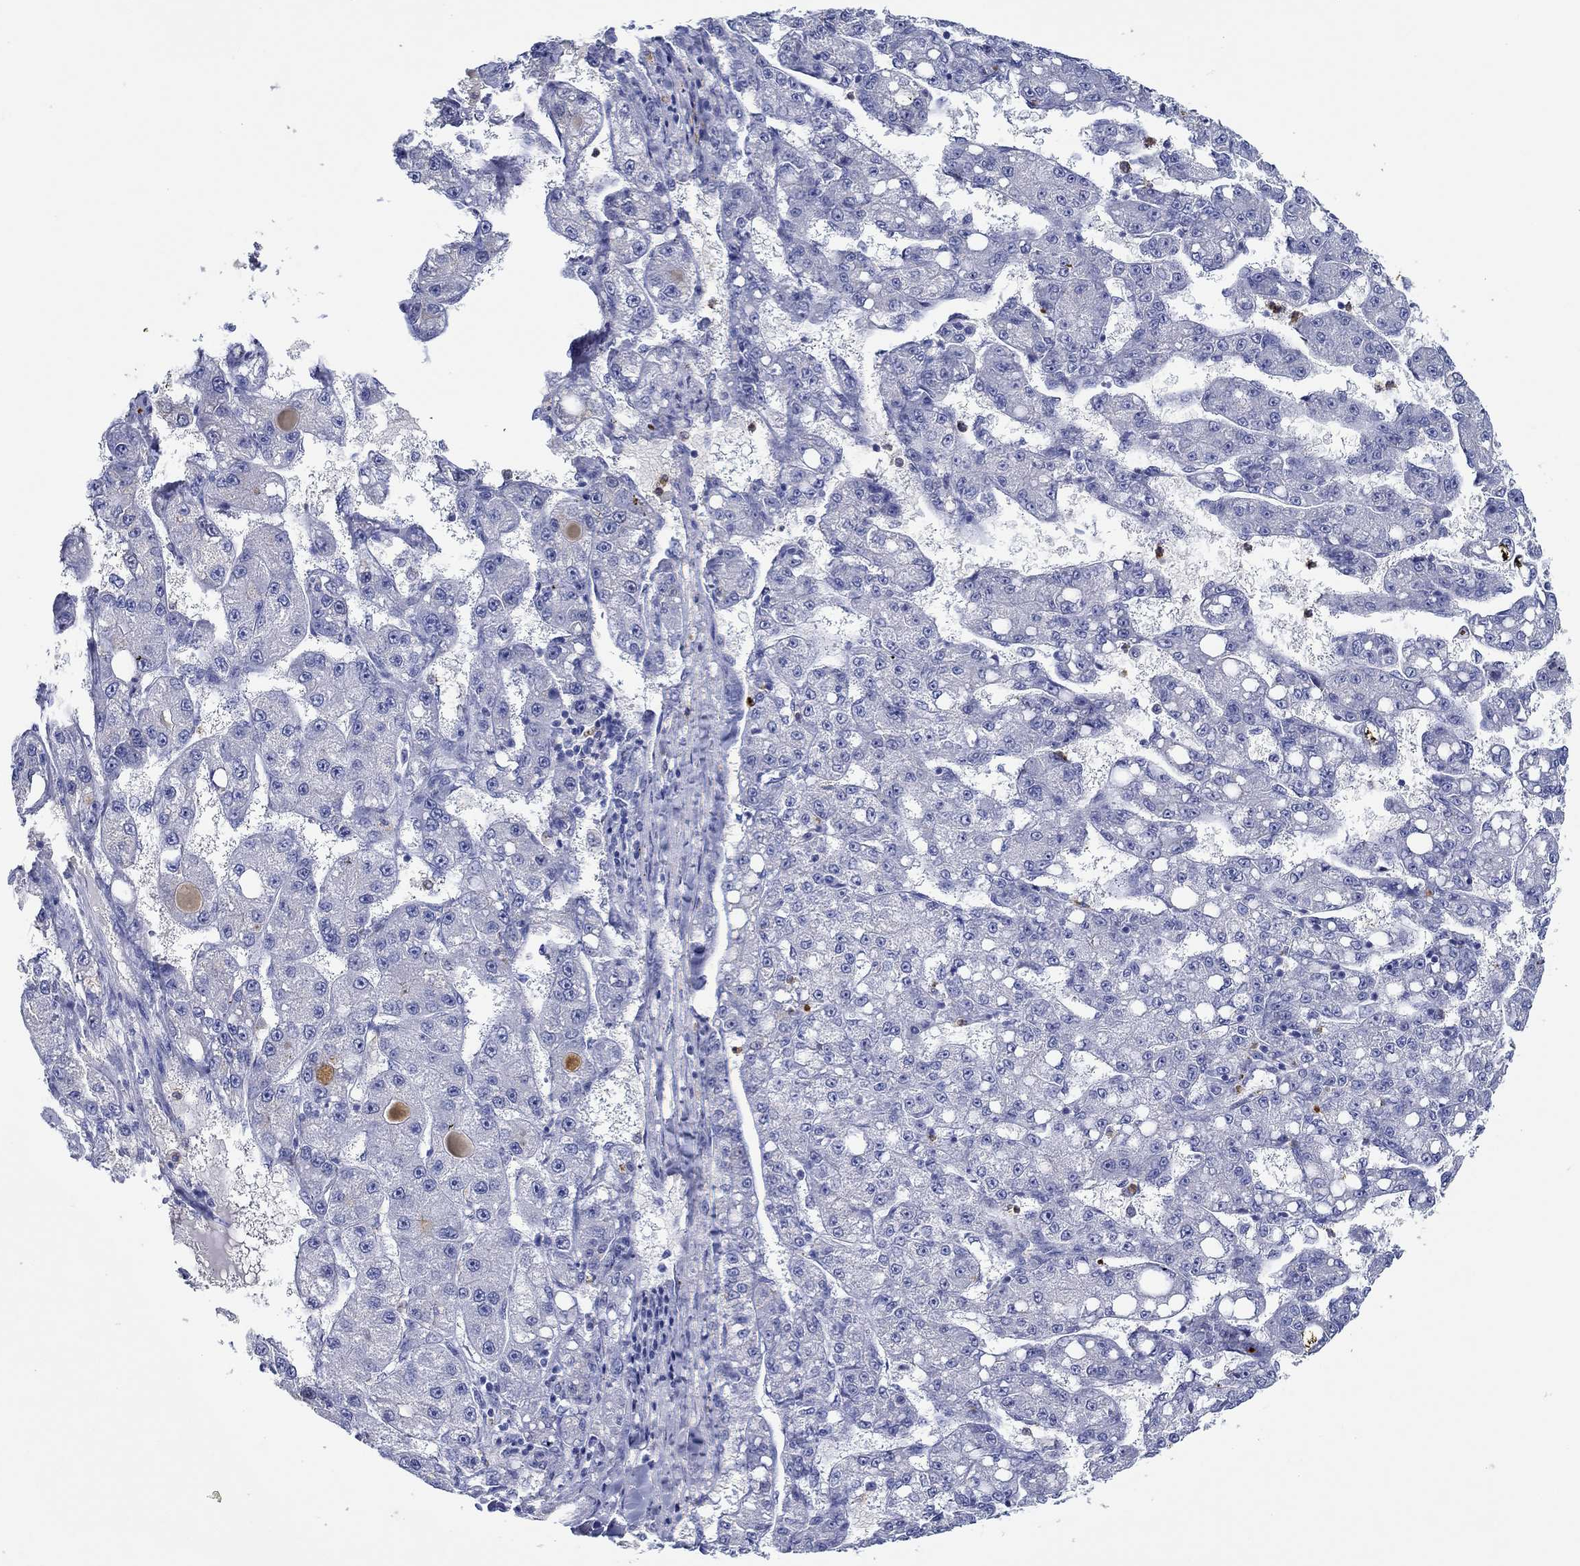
{"staining": {"intensity": "negative", "quantity": "none", "location": "none"}, "tissue": "liver cancer", "cell_type": "Tumor cells", "image_type": "cancer", "snomed": [{"axis": "morphology", "description": "Carcinoma, Hepatocellular, NOS"}, {"axis": "topography", "description": "Liver"}], "caption": "Immunohistochemistry histopathology image of human liver cancer stained for a protein (brown), which reveals no expression in tumor cells. (DAB IHC, high magnification).", "gene": "EPX", "patient": {"sex": "female", "age": 65}}